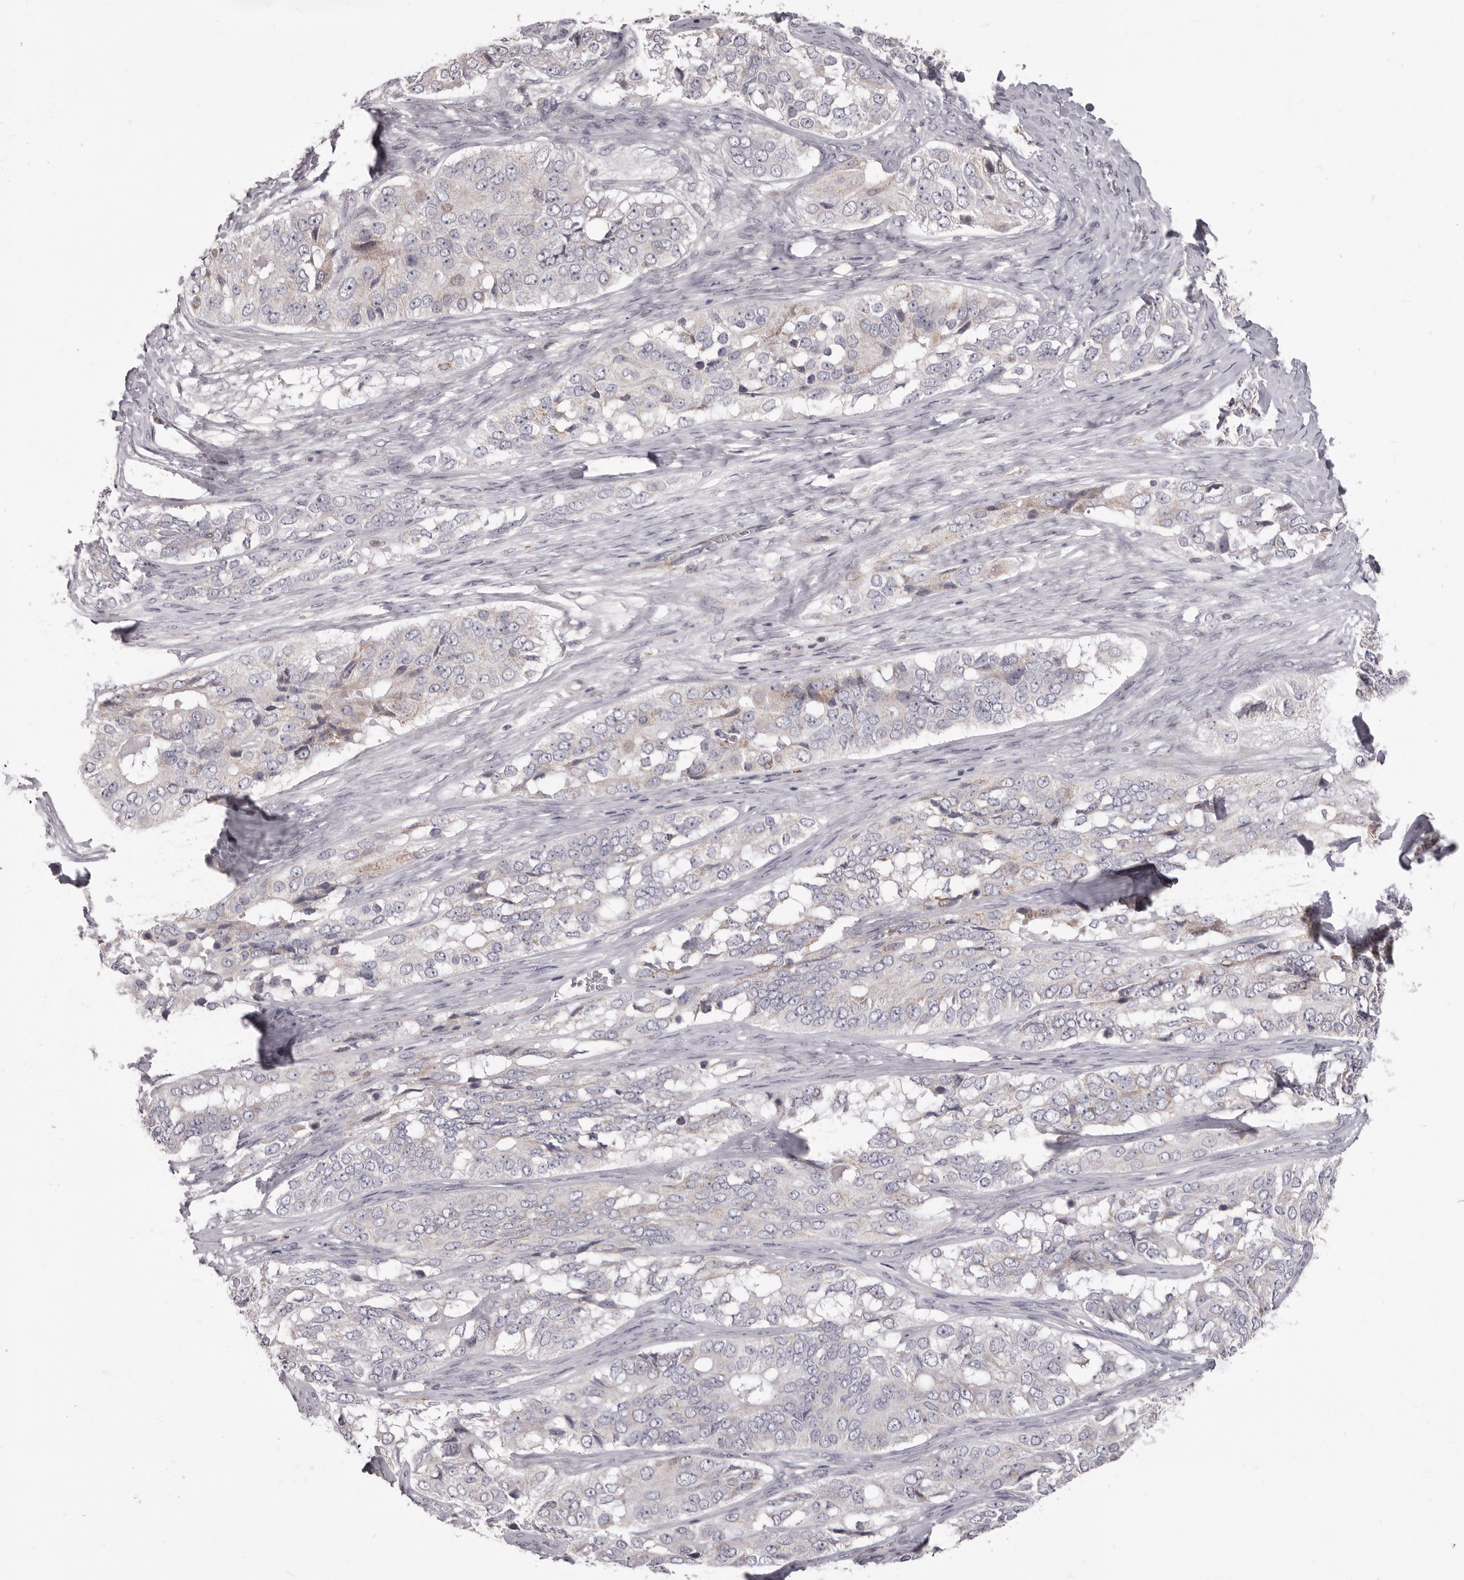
{"staining": {"intensity": "negative", "quantity": "none", "location": "none"}, "tissue": "ovarian cancer", "cell_type": "Tumor cells", "image_type": "cancer", "snomed": [{"axis": "morphology", "description": "Carcinoma, endometroid"}, {"axis": "topography", "description": "Ovary"}], "caption": "The histopathology image displays no significant staining in tumor cells of ovarian endometroid carcinoma.", "gene": "PRMT2", "patient": {"sex": "female", "age": 51}}